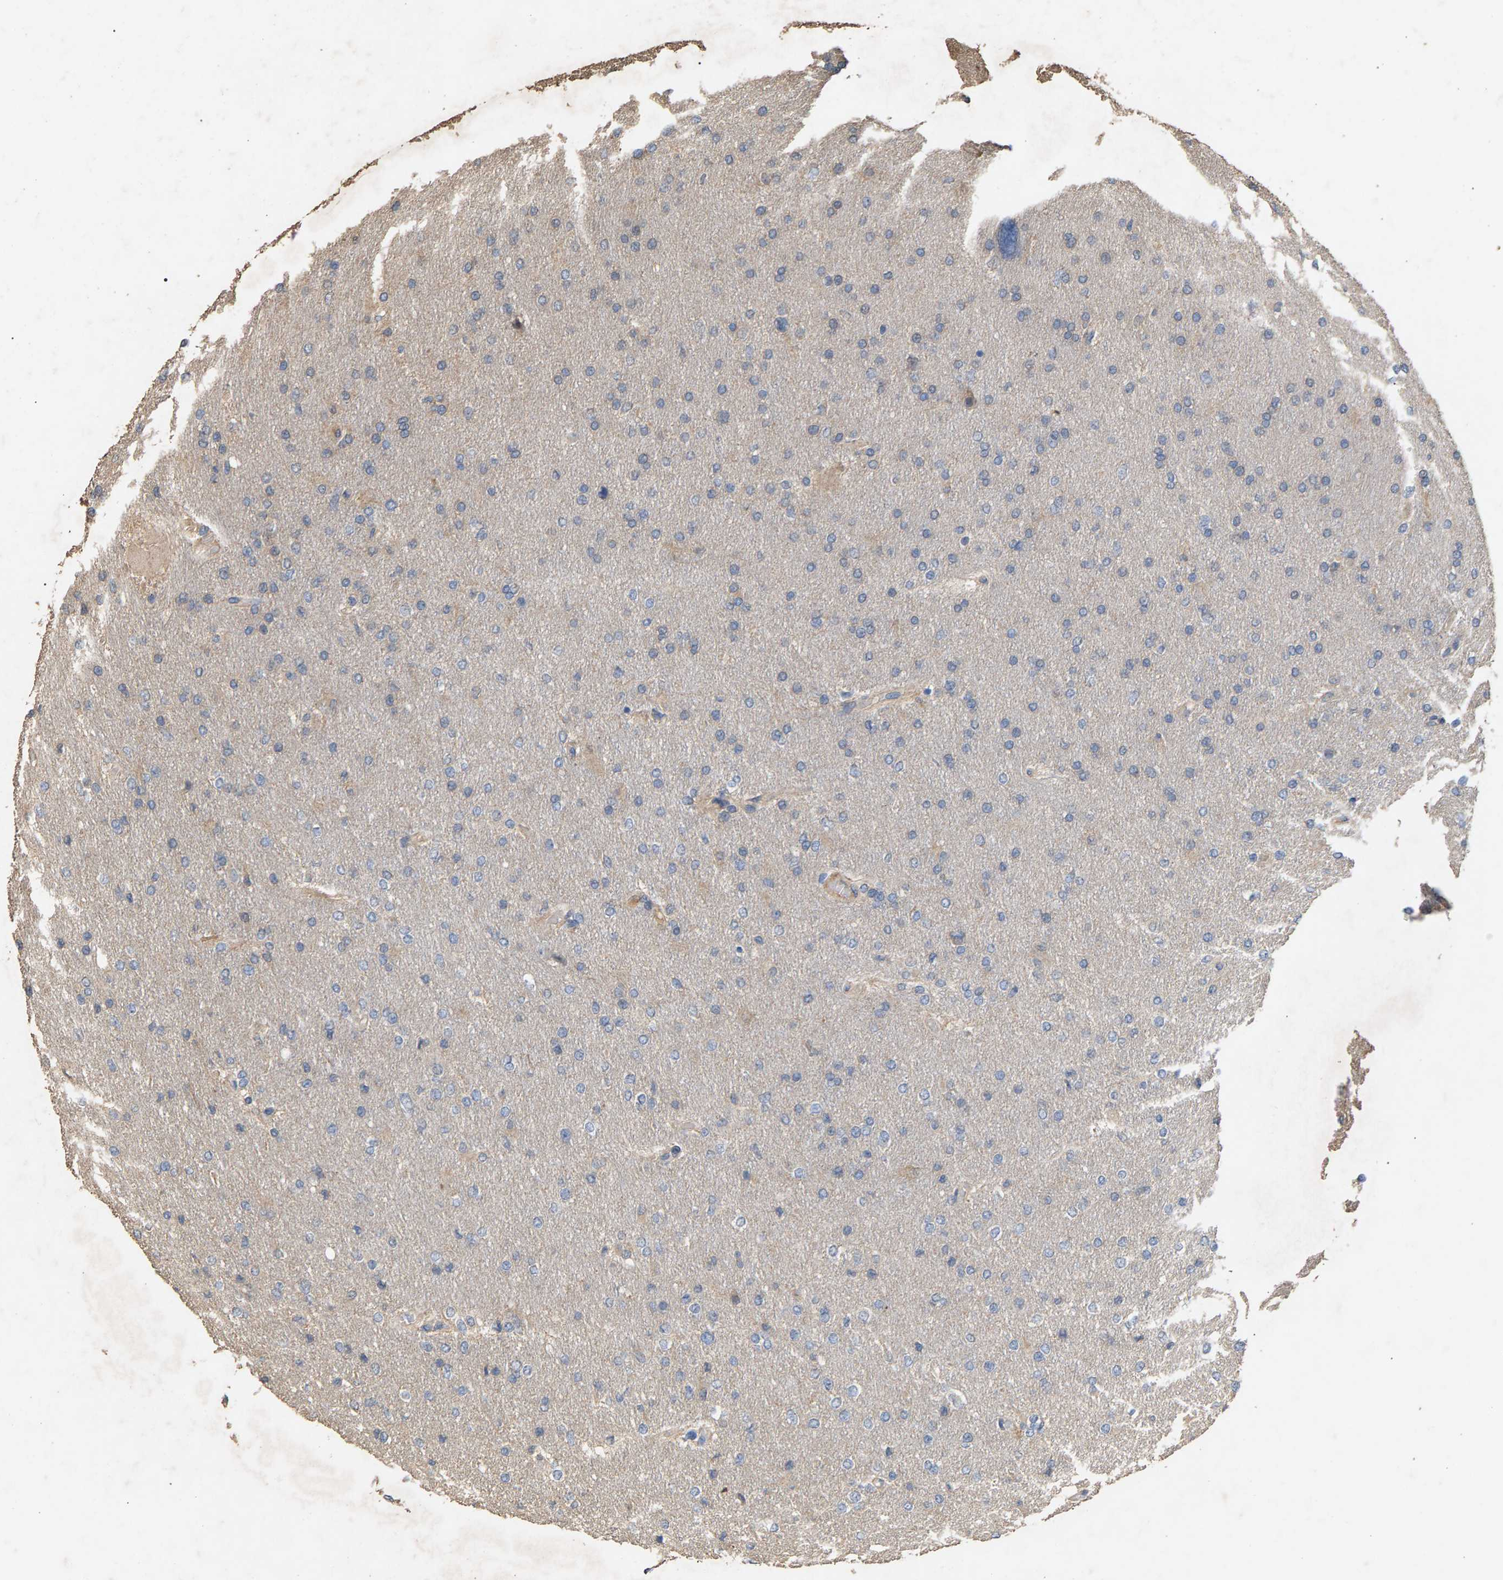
{"staining": {"intensity": "negative", "quantity": "none", "location": "none"}, "tissue": "glioma", "cell_type": "Tumor cells", "image_type": "cancer", "snomed": [{"axis": "morphology", "description": "Glioma, malignant, High grade"}, {"axis": "topography", "description": "Cerebral cortex"}], "caption": "DAB (3,3'-diaminobenzidine) immunohistochemical staining of malignant high-grade glioma shows no significant expression in tumor cells.", "gene": "HTRA3", "patient": {"sex": "female", "age": 36}}